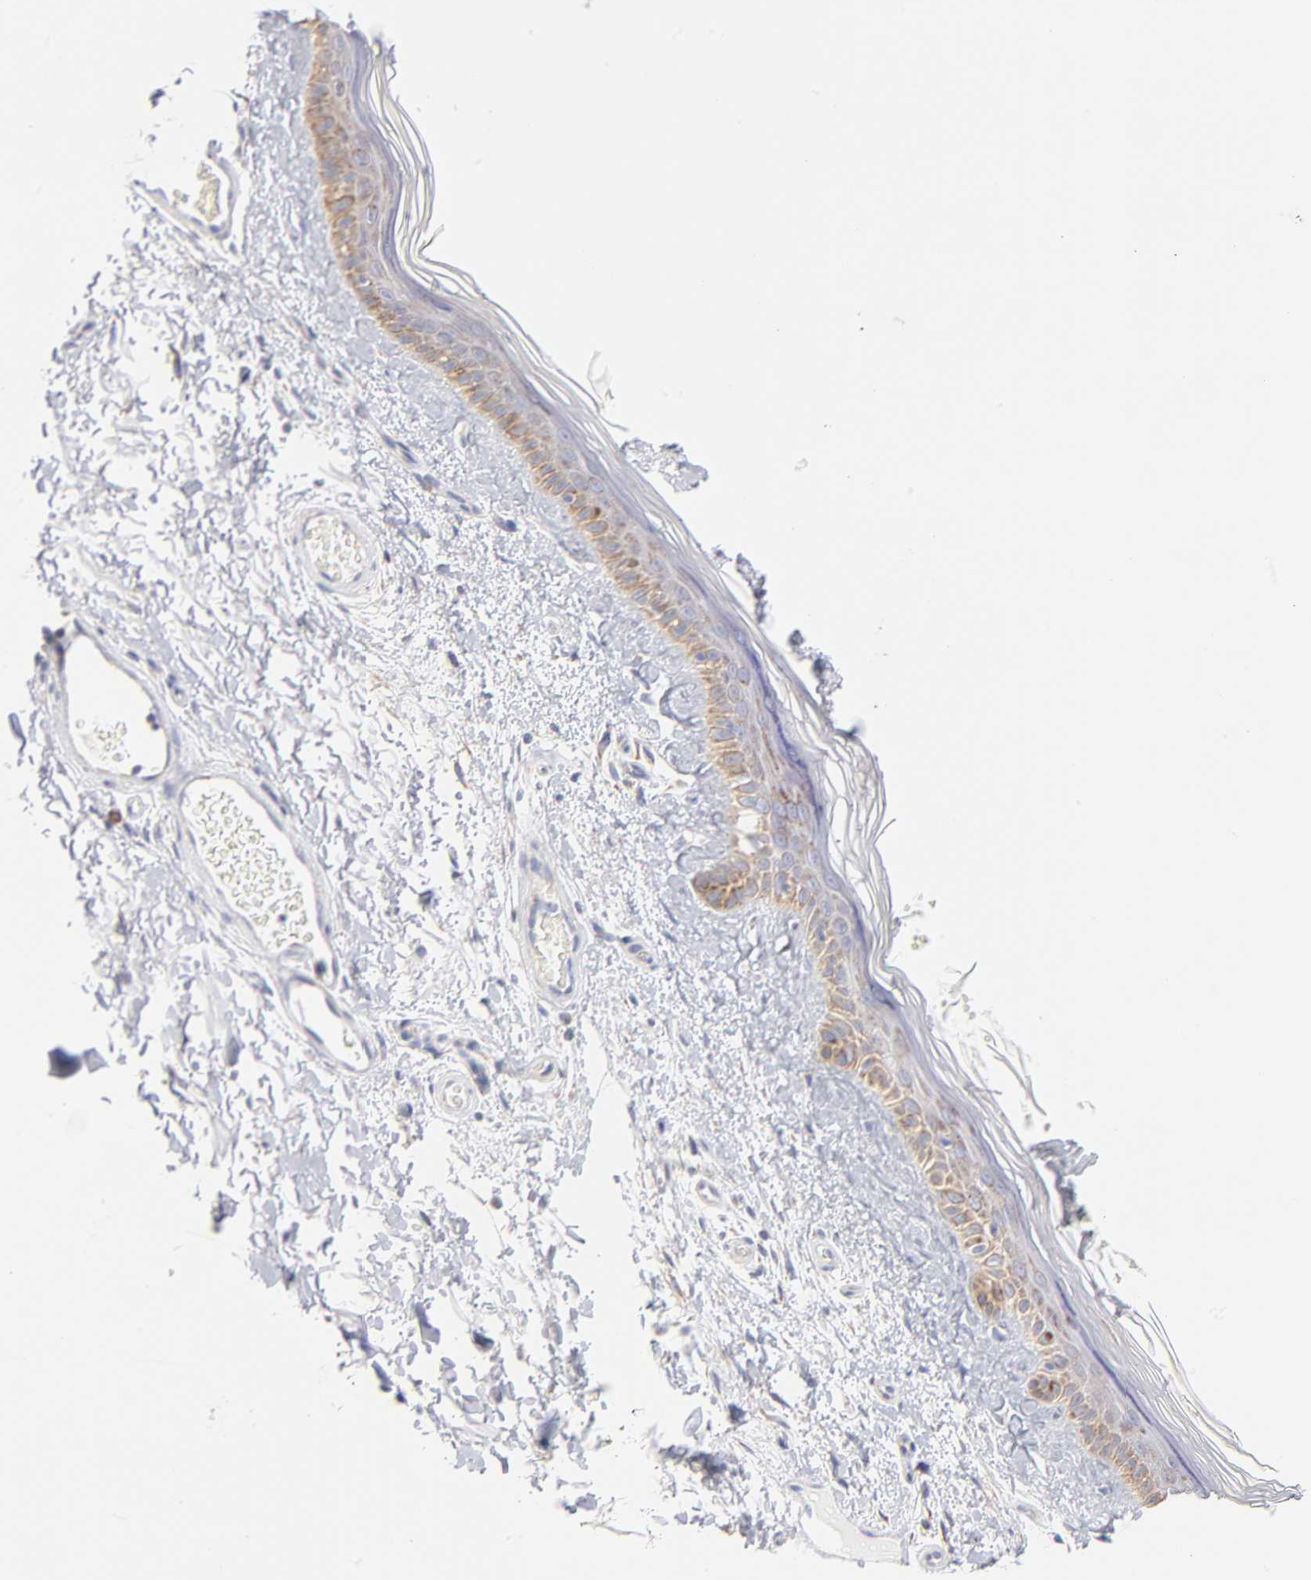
{"staining": {"intensity": "negative", "quantity": "none", "location": "none"}, "tissue": "skin", "cell_type": "Fibroblasts", "image_type": "normal", "snomed": [{"axis": "morphology", "description": "Normal tissue, NOS"}, {"axis": "topography", "description": "Skin"}], "caption": "Fibroblasts are negative for brown protein staining in benign skin. The staining is performed using DAB brown chromogen with nuclei counter-stained in using hematoxylin.", "gene": "TIMM8A", "patient": {"sex": "male", "age": 63}}